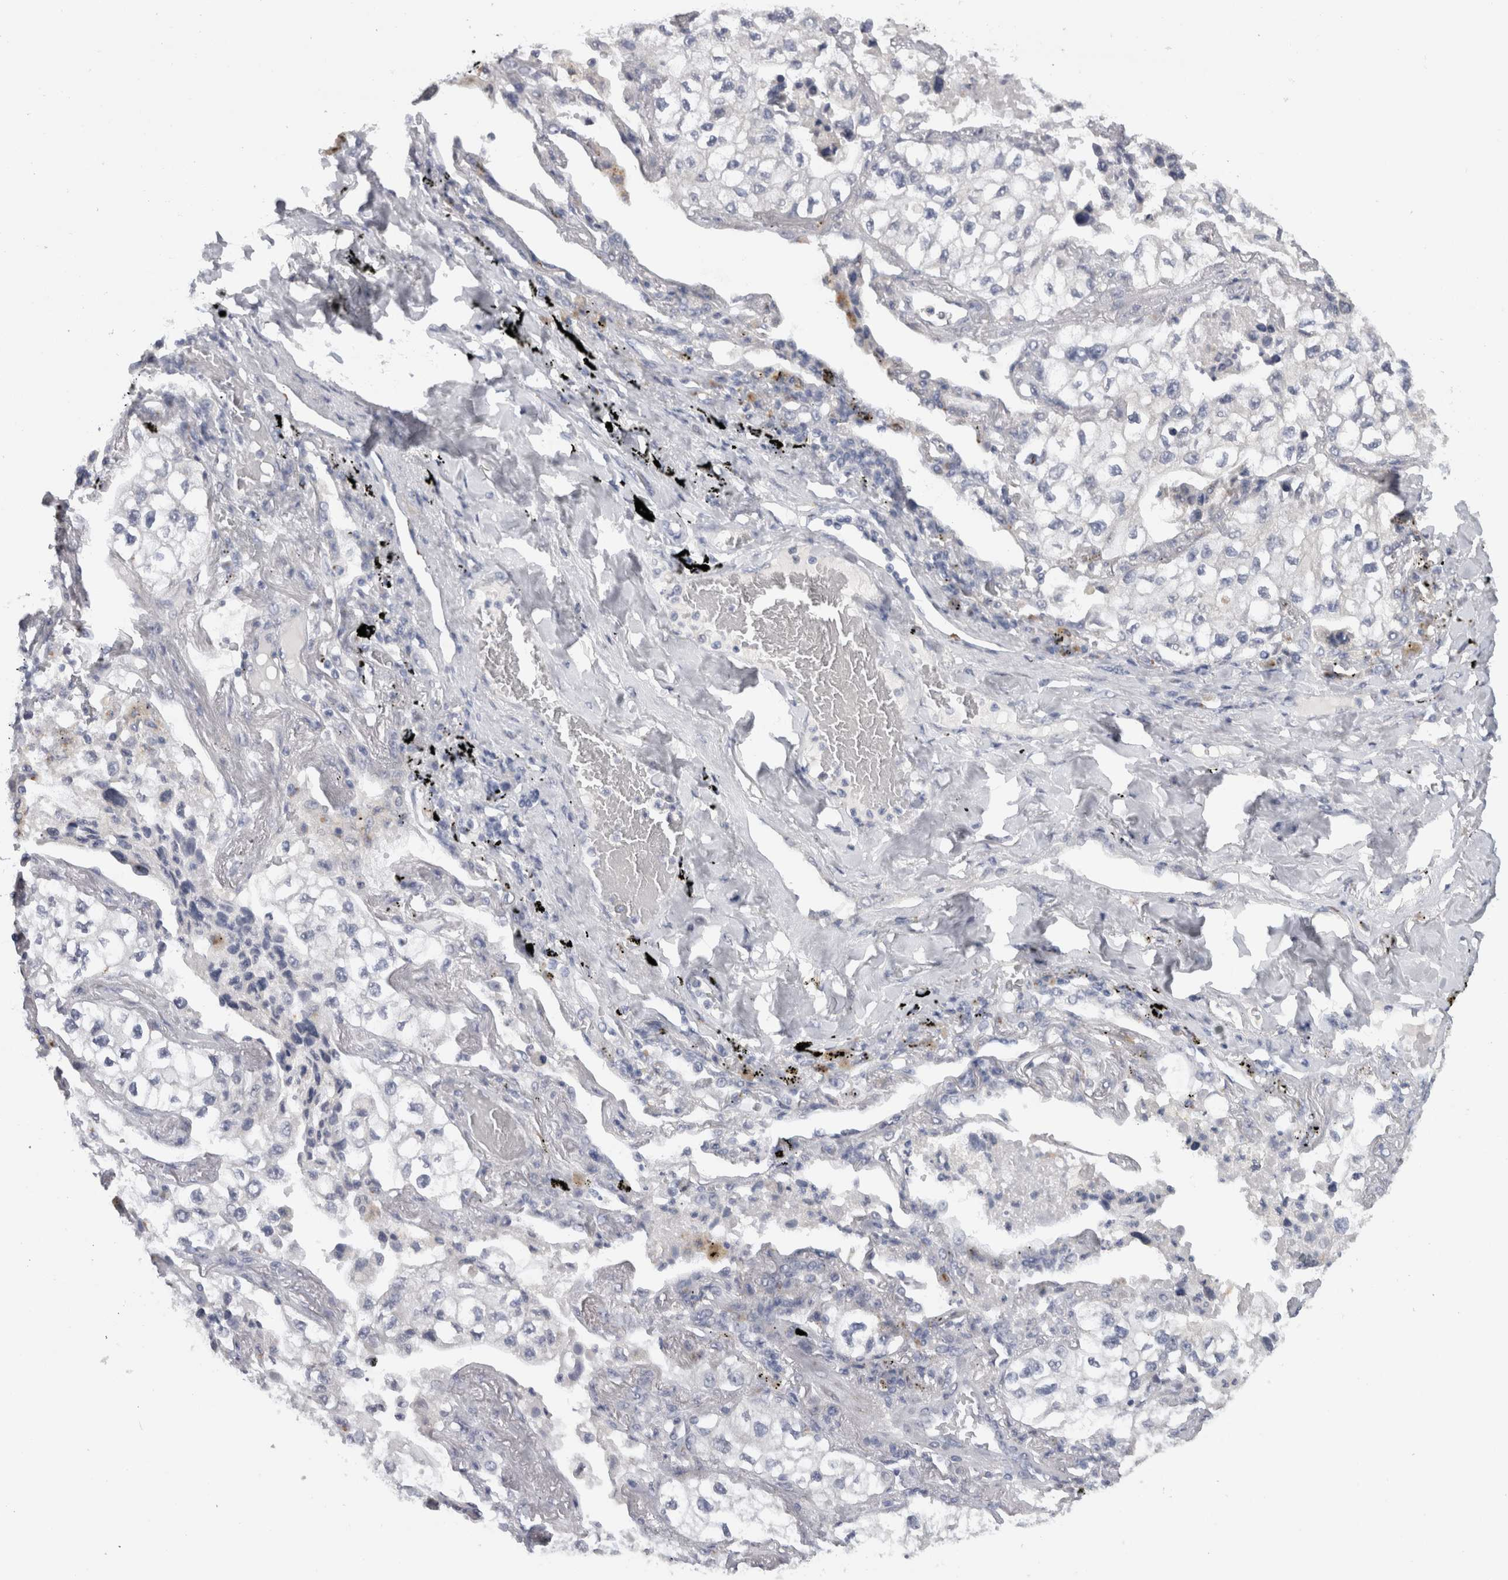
{"staining": {"intensity": "negative", "quantity": "none", "location": "none"}, "tissue": "lung cancer", "cell_type": "Tumor cells", "image_type": "cancer", "snomed": [{"axis": "morphology", "description": "Adenocarcinoma, NOS"}, {"axis": "topography", "description": "Lung"}], "caption": "Immunohistochemistry (IHC) histopathology image of adenocarcinoma (lung) stained for a protein (brown), which reveals no positivity in tumor cells.", "gene": "MGAT1", "patient": {"sex": "male", "age": 63}}